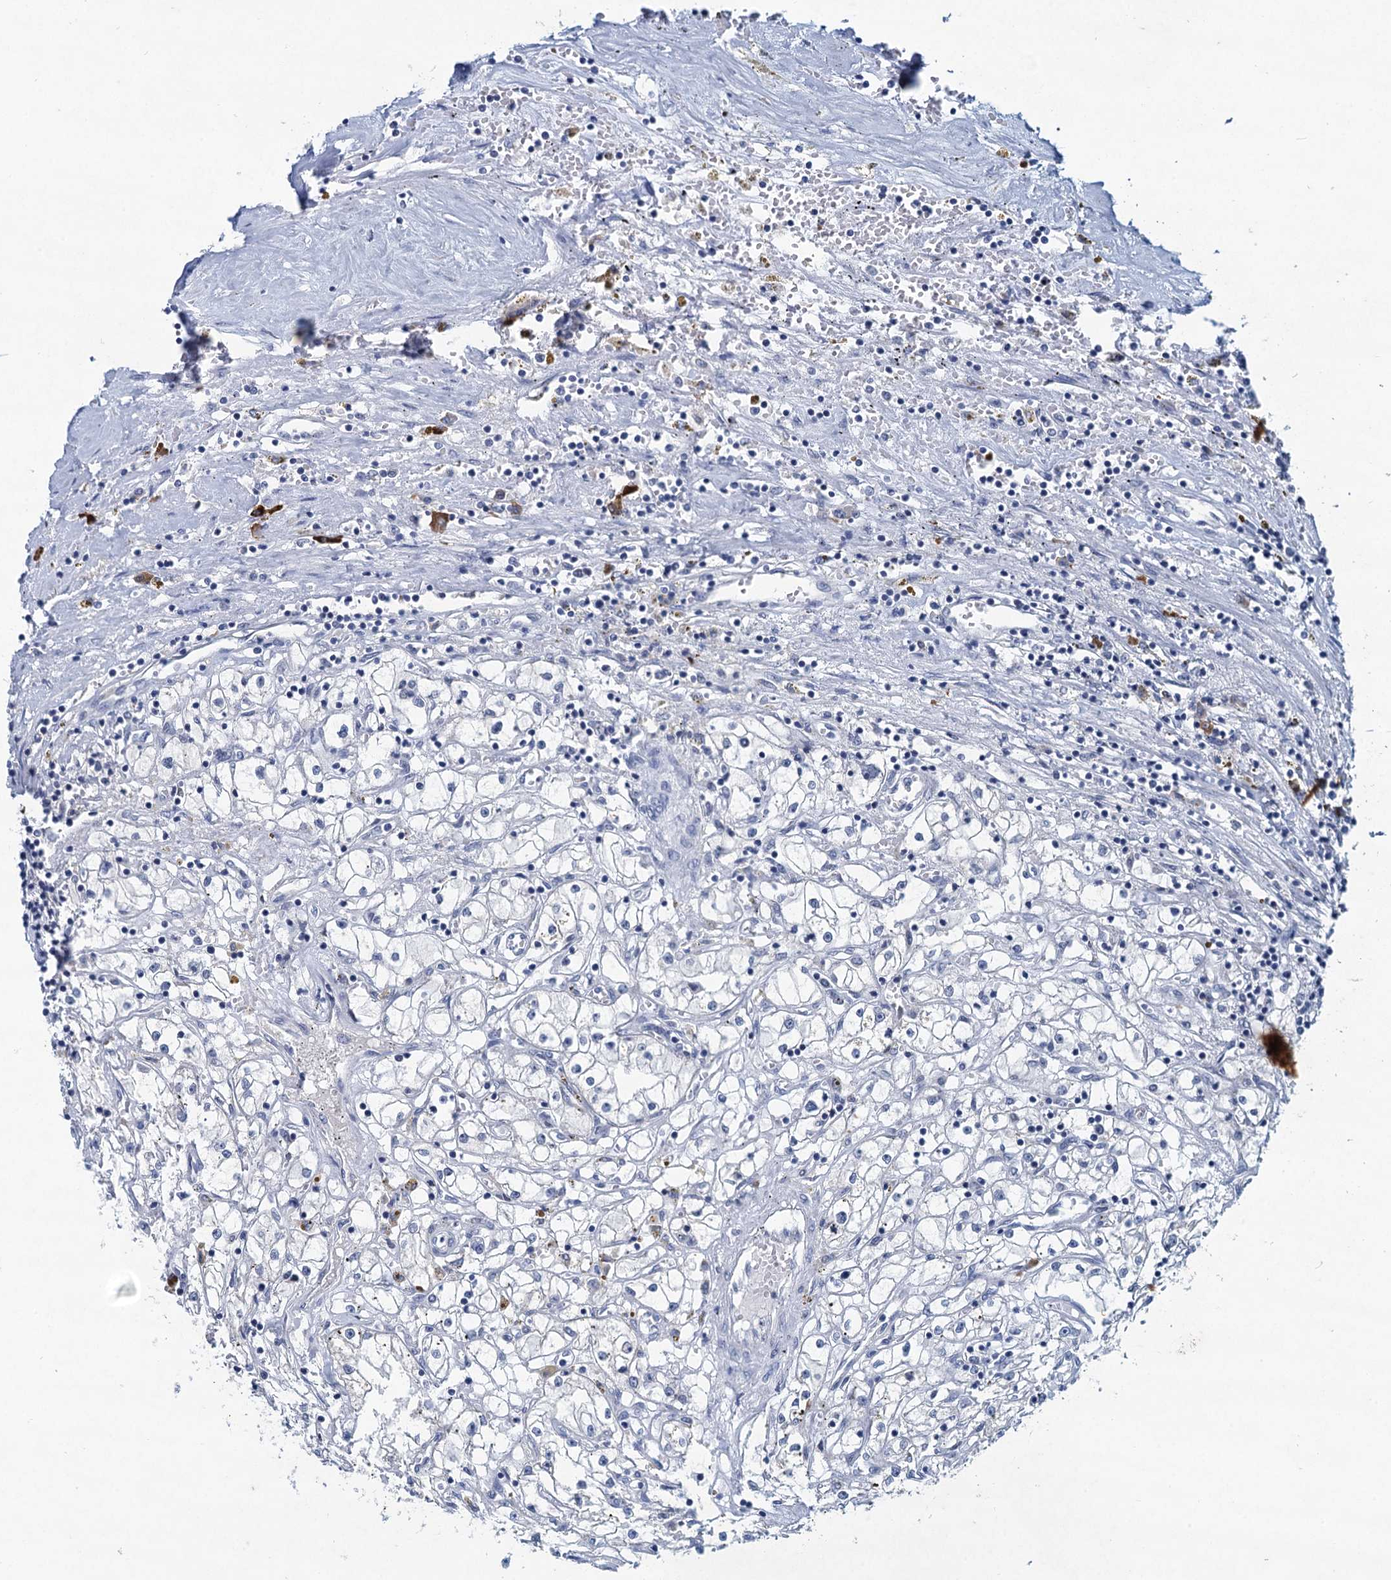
{"staining": {"intensity": "negative", "quantity": "none", "location": "none"}, "tissue": "renal cancer", "cell_type": "Tumor cells", "image_type": "cancer", "snomed": [{"axis": "morphology", "description": "Adenocarcinoma, NOS"}, {"axis": "topography", "description": "Kidney"}], "caption": "DAB (3,3'-diaminobenzidine) immunohistochemical staining of renal cancer demonstrates no significant staining in tumor cells.", "gene": "HAPSTR1", "patient": {"sex": "male", "age": 56}}